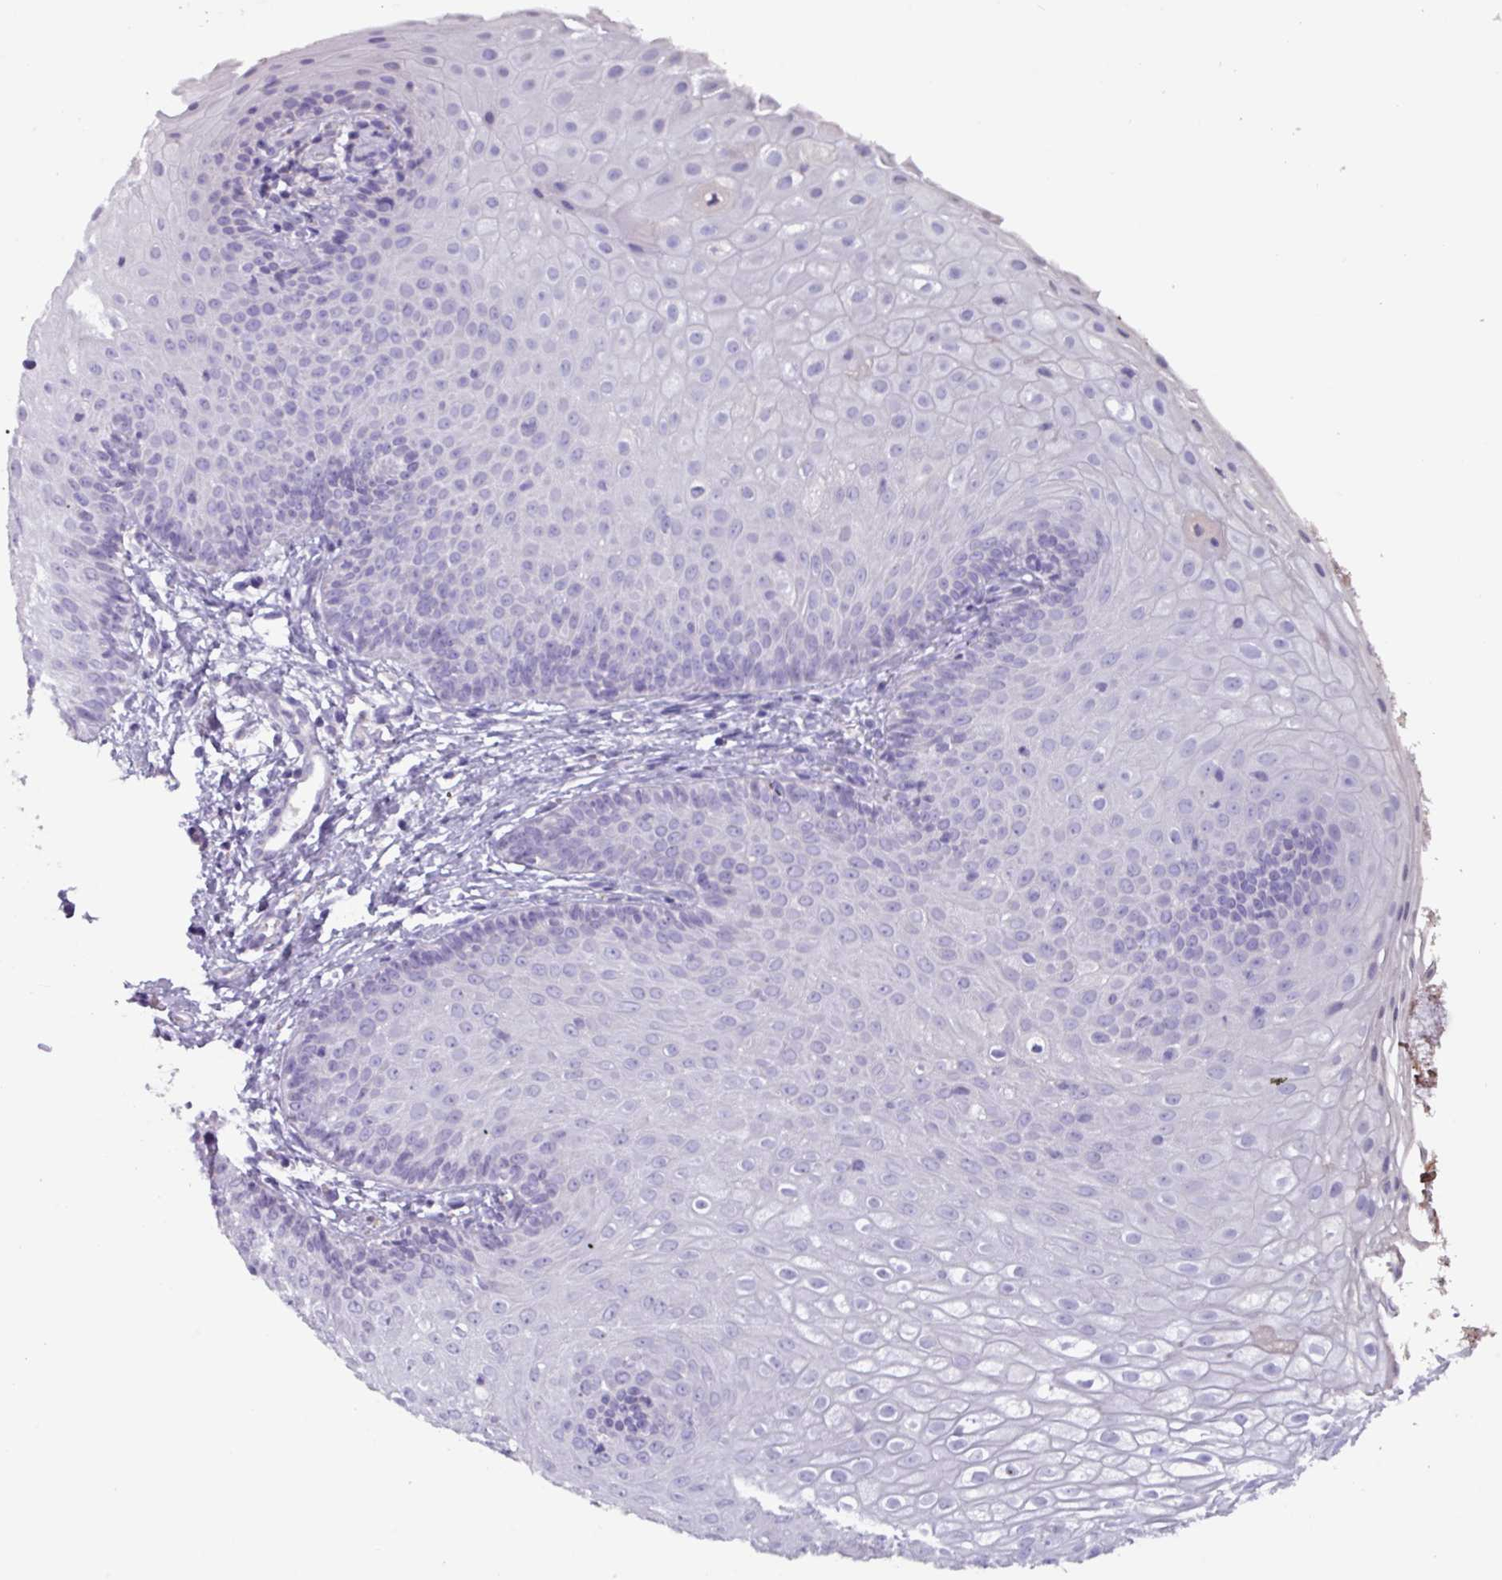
{"staining": {"intensity": "negative", "quantity": "none", "location": "none"}, "tissue": "skin", "cell_type": "Epidermal cells", "image_type": "normal", "snomed": [{"axis": "morphology", "description": "Normal tissue, NOS"}, {"axis": "topography", "description": "Anal"}], "caption": "Immunohistochemistry image of benign skin stained for a protein (brown), which demonstrates no positivity in epidermal cells.", "gene": "OR2T10", "patient": {"sex": "male", "age": 80}}